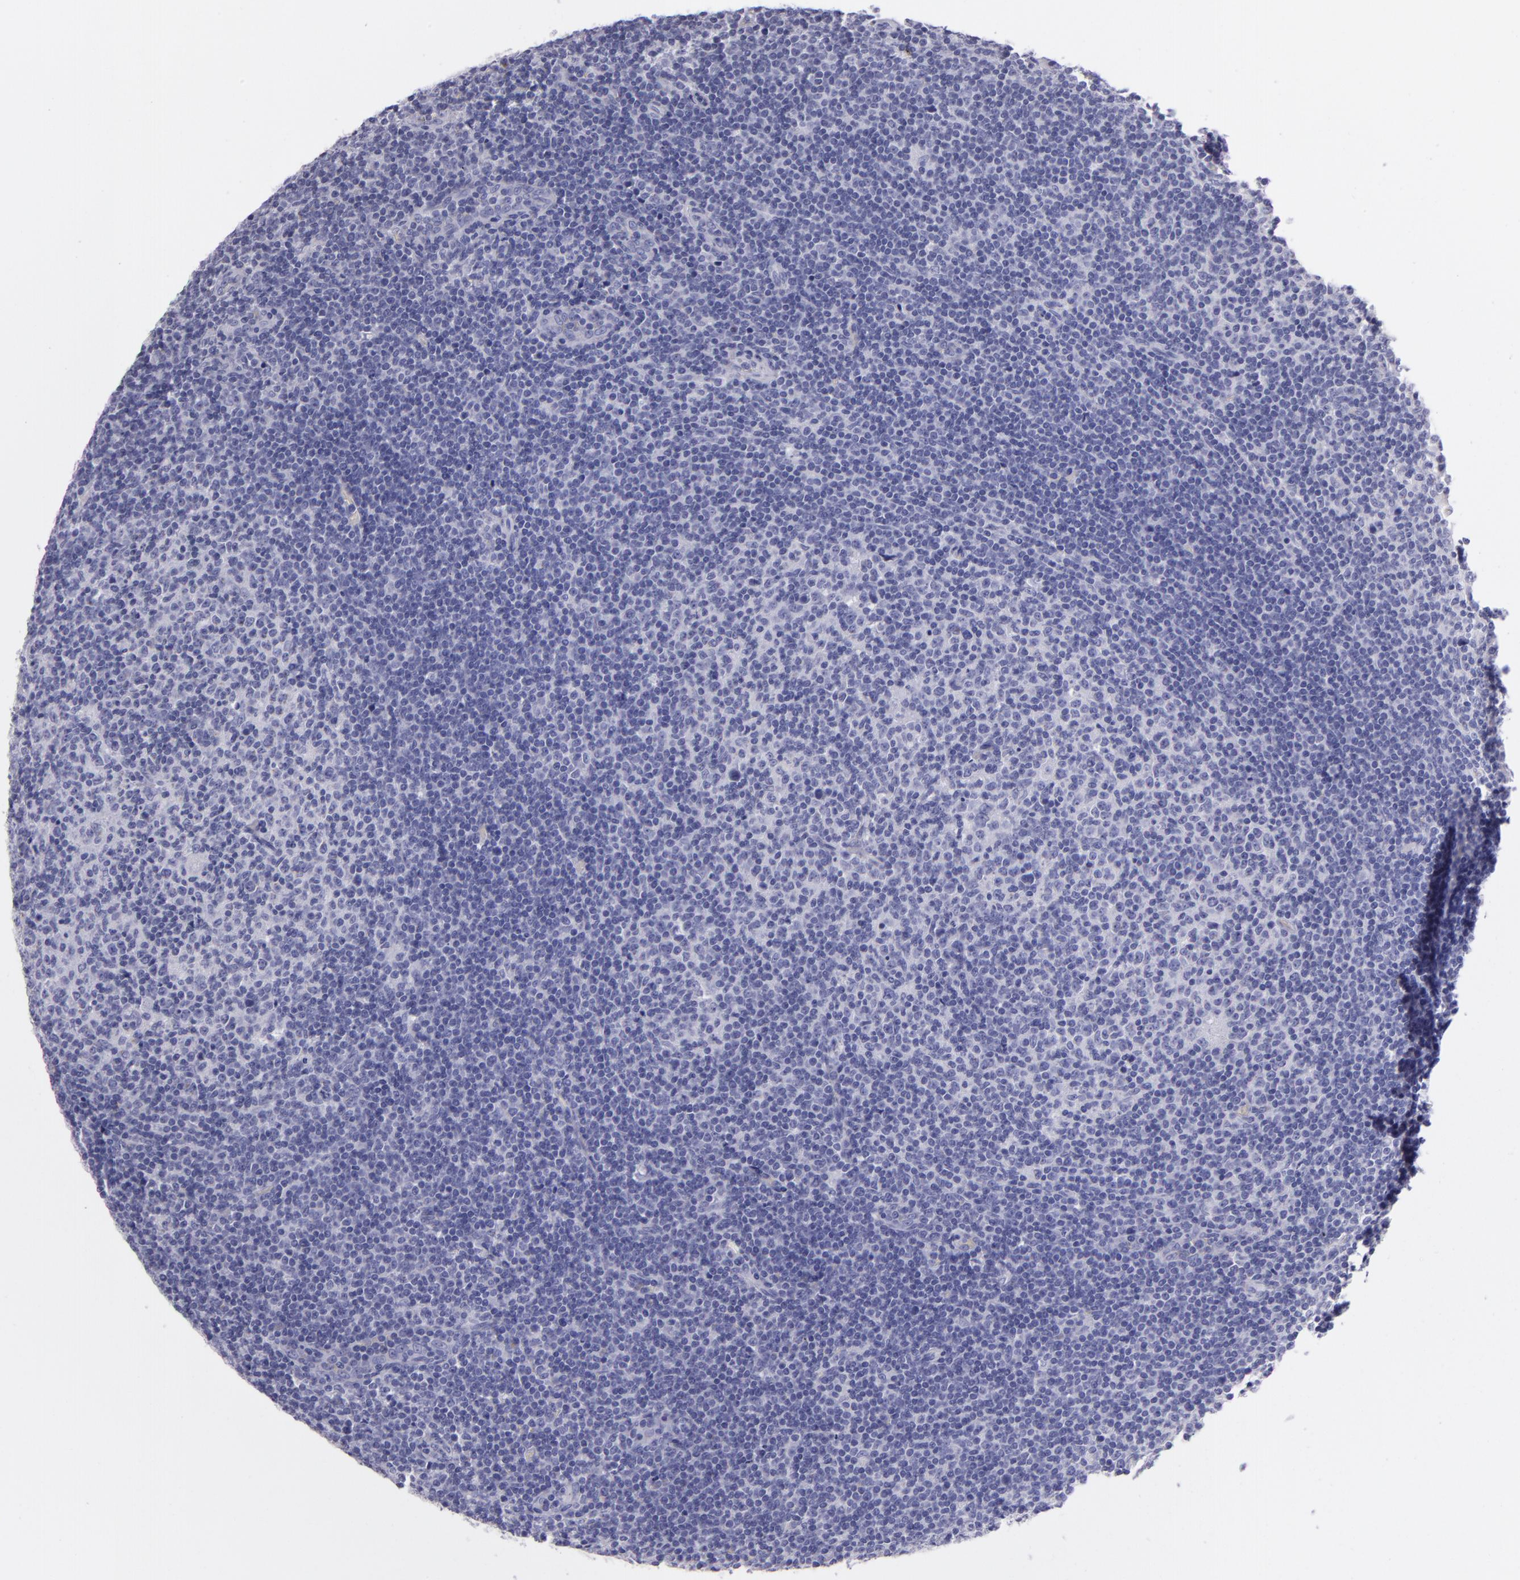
{"staining": {"intensity": "negative", "quantity": "none", "location": "none"}, "tissue": "lymphoma", "cell_type": "Tumor cells", "image_type": "cancer", "snomed": [{"axis": "morphology", "description": "Malignant lymphoma, non-Hodgkin's type, Low grade"}, {"axis": "topography", "description": "Lymph node"}], "caption": "Histopathology image shows no significant protein positivity in tumor cells of low-grade malignant lymphoma, non-Hodgkin's type.", "gene": "MUC5AC", "patient": {"sex": "male", "age": 70}}